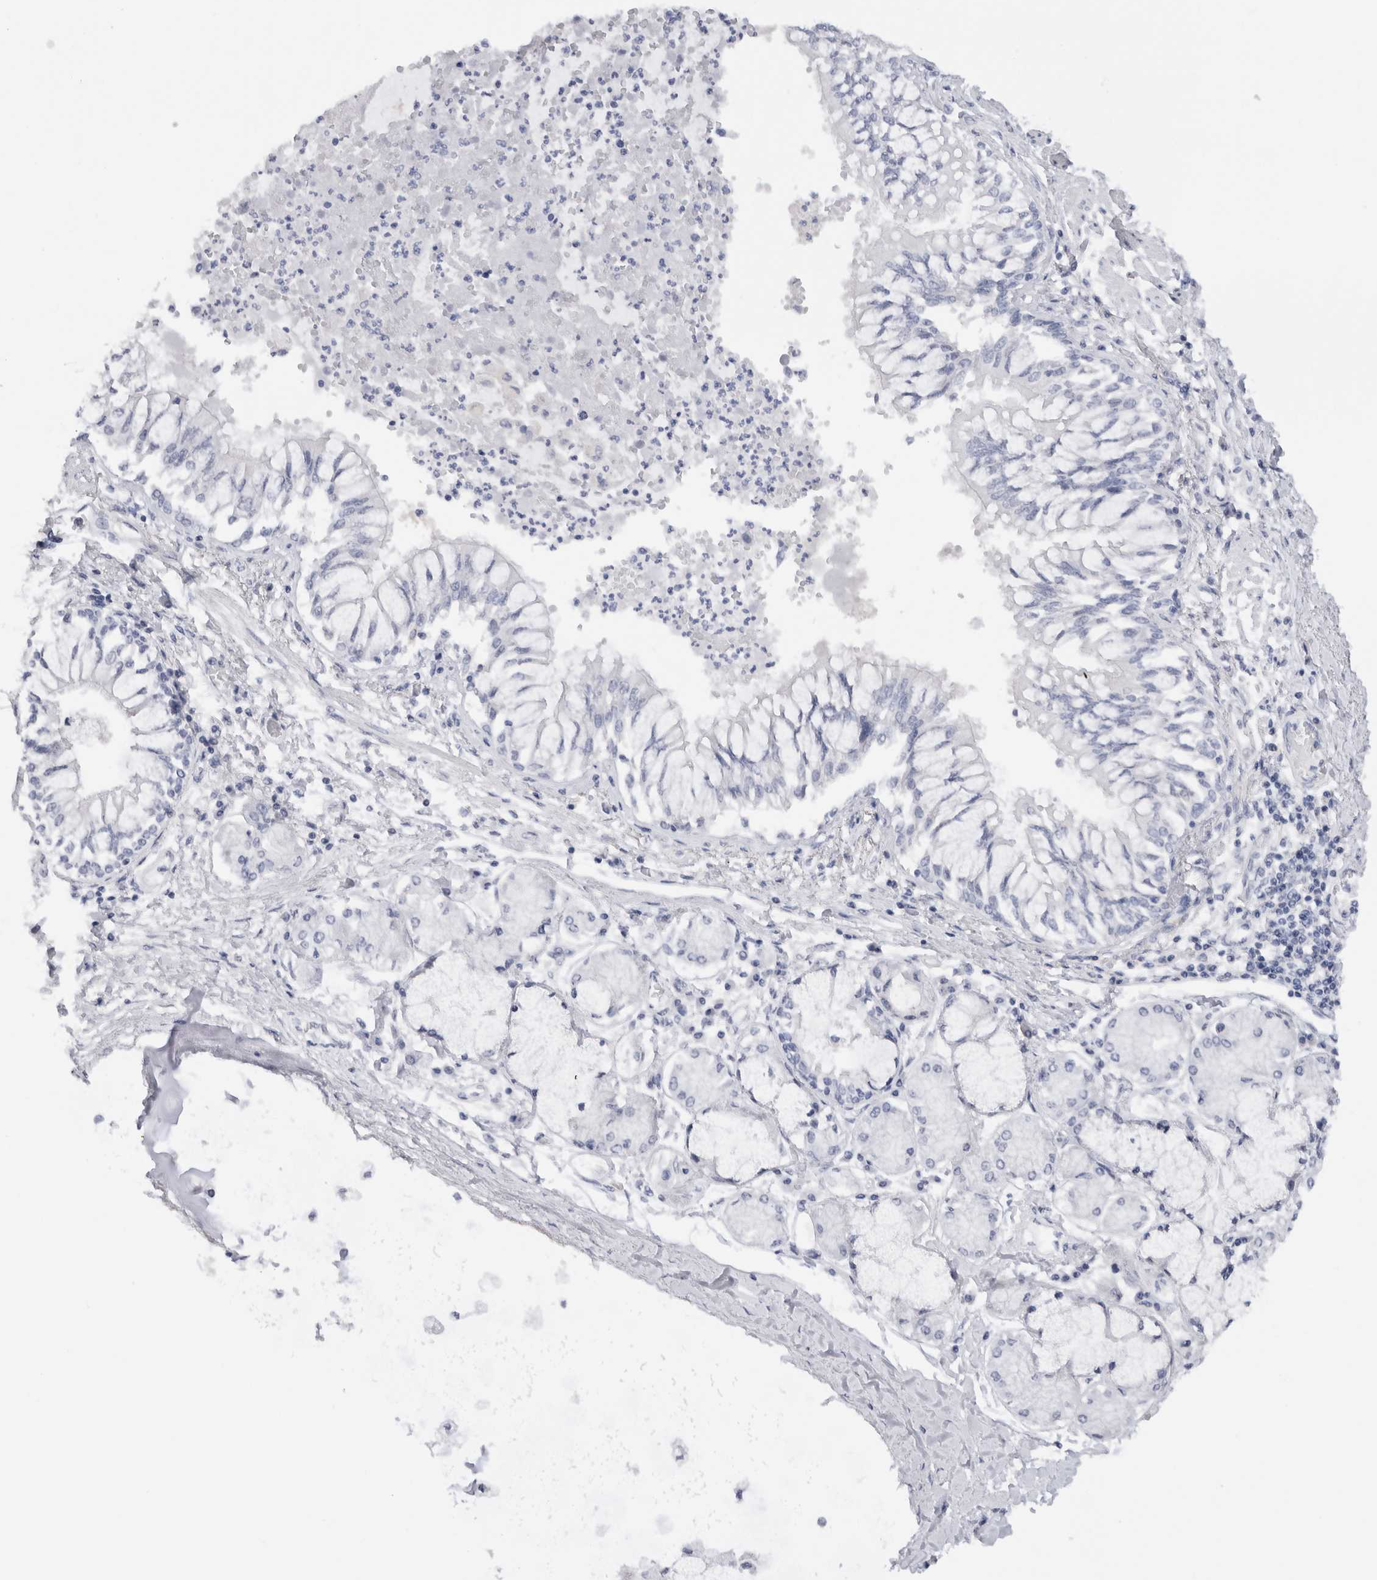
{"staining": {"intensity": "negative", "quantity": "none", "location": "none"}, "tissue": "bronchus", "cell_type": "Respiratory epithelial cells", "image_type": "normal", "snomed": [{"axis": "morphology", "description": "Normal tissue, NOS"}, {"axis": "topography", "description": "Cartilage tissue"}, {"axis": "topography", "description": "Bronchus"}, {"axis": "topography", "description": "Lung"}], "caption": "Respiratory epithelial cells are negative for protein expression in normal human bronchus. The staining was performed using DAB to visualize the protein expression in brown, while the nuclei were stained in blue with hematoxylin (Magnification: 20x).", "gene": "C9orf50", "patient": {"sex": "female", "age": 49}}